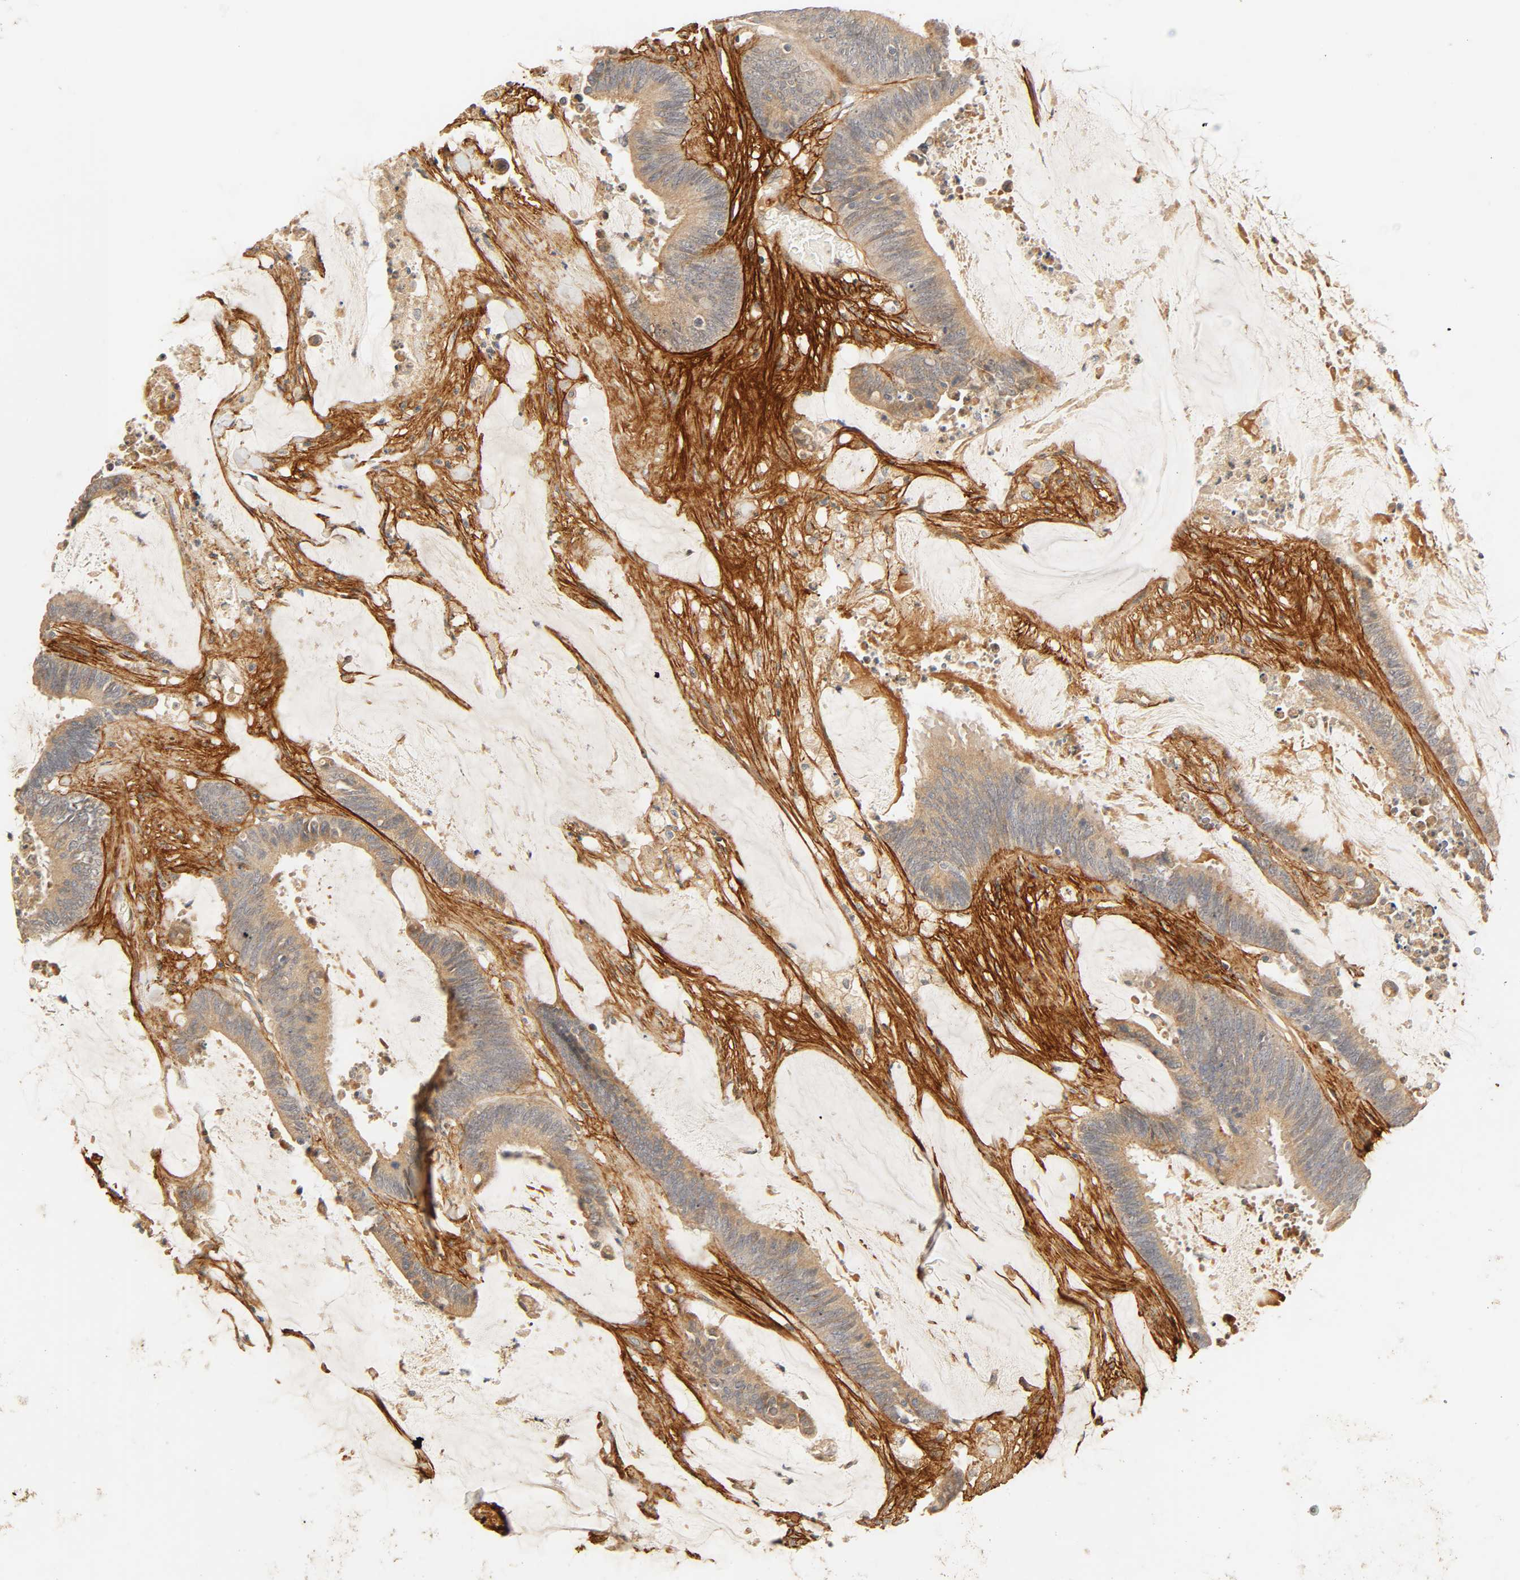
{"staining": {"intensity": "moderate", "quantity": ">75%", "location": "cytoplasmic/membranous"}, "tissue": "colorectal cancer", "cell_type": "Tumor cells", "image_type": "cancer", "snomed": [{"axis": "morphology", "description": "Adenocarcinoma, NOS"}, {"axis": "topography", "description": "Rectum"}], "caption": "Tumor cells exhibit medium levels of moderate cytoplasmic/membranous expression in approximately >75% of cells in colorectal cancer. The staining is performed using DAB brown chromogen to label protein expression. The nuclei are counter-stained blue using hematoxylin.", "gene": "CACNA1G", "patient": {"sex": "female", "age": 66}}